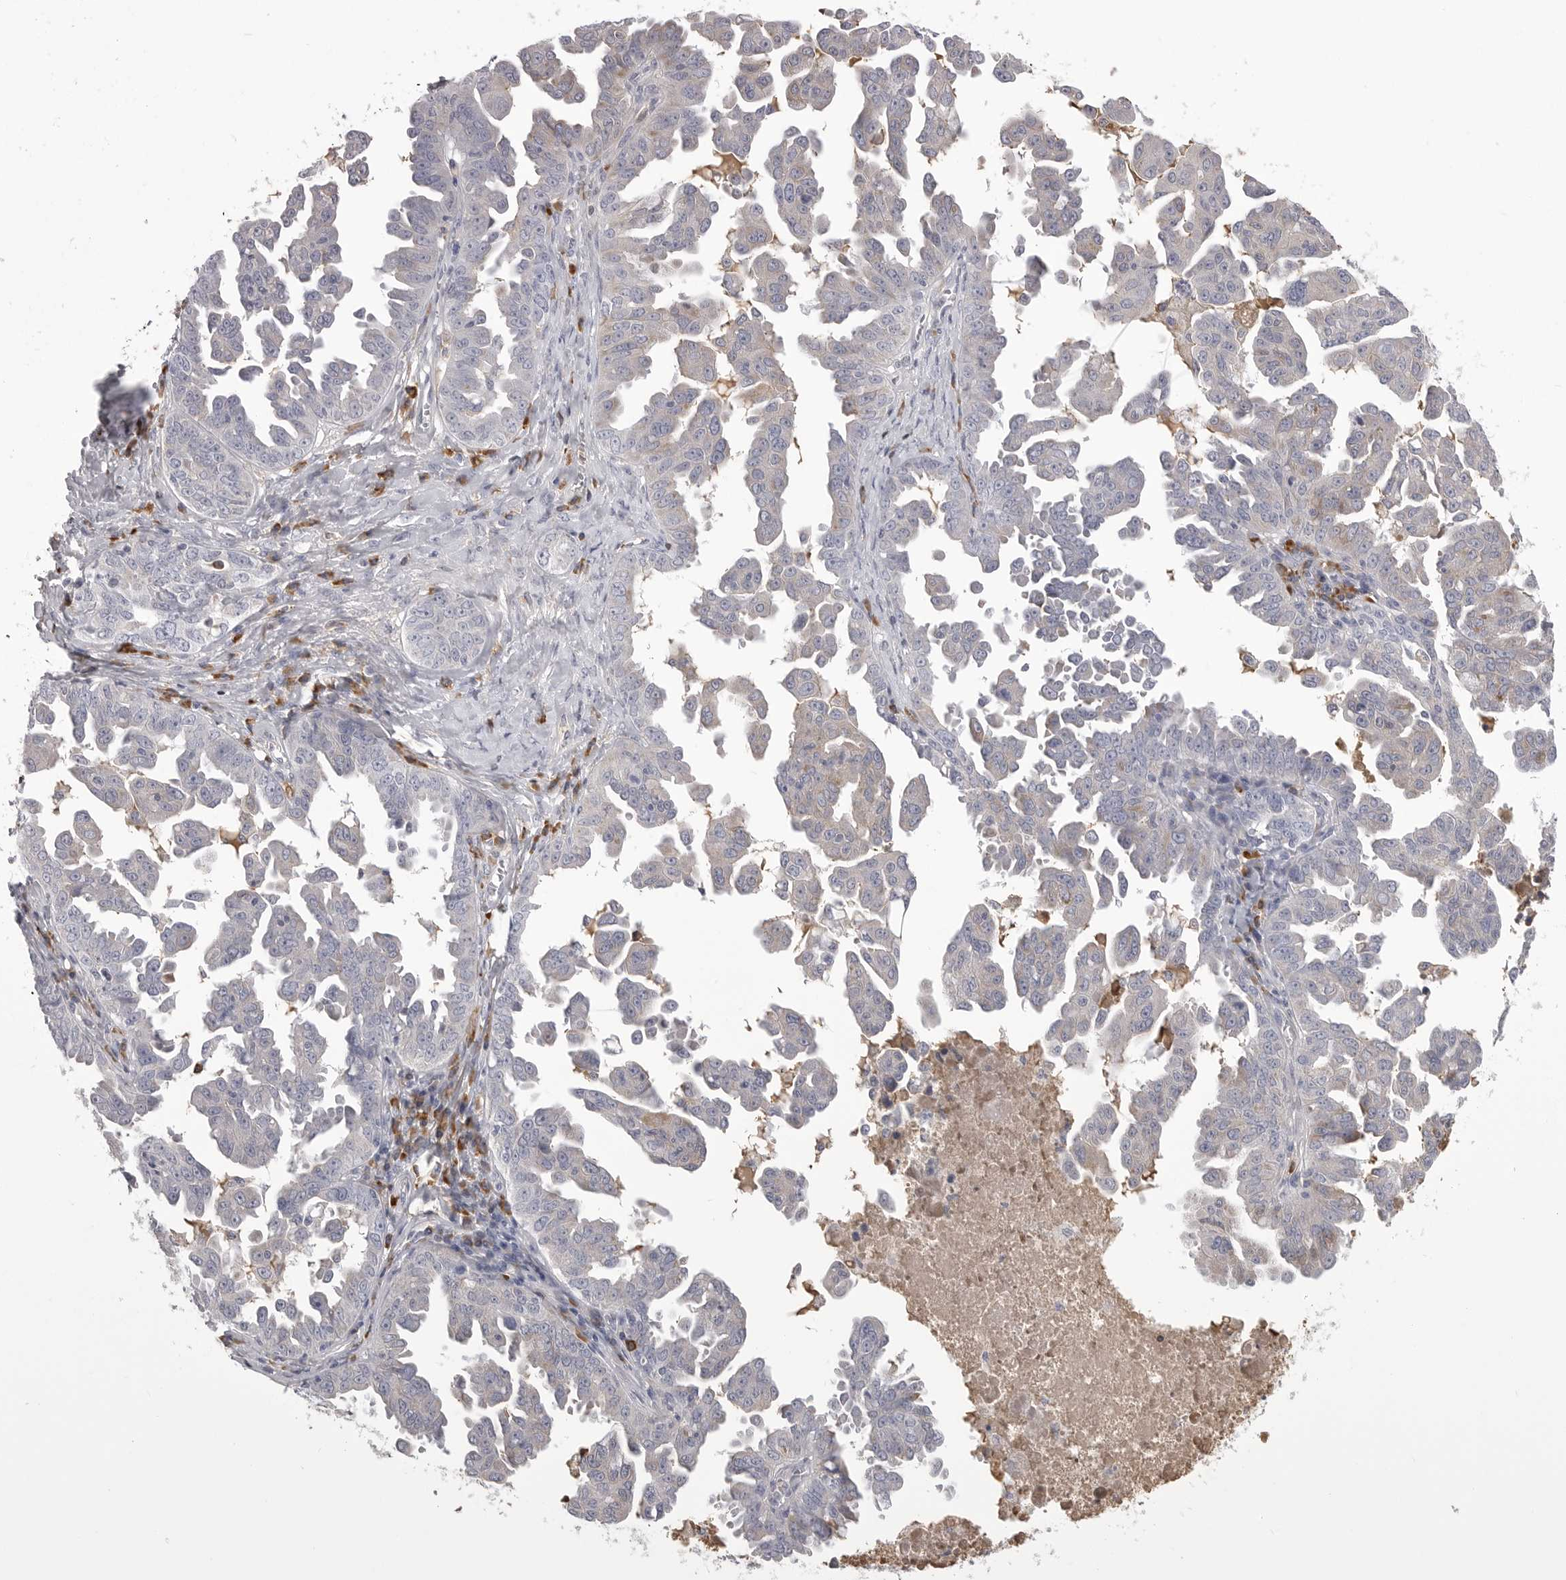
{"staining": {"intensity": "negative", "quantity": "none", "location": "none"}, "tissue": "ovarian cancer", "cell_type": "Tumor cells", "image_type": "cancer", "snomed": [{"axis": "morphology", "description": "Carcinoma, endometroid"}, {"axis": "topography", "description": "Ovary"}], "caption": "IHC photomicrograph of ovarian cancer (endometroid carcinoma) stained for a protein (brown), which demonstrates no expression in tumor cells.", "gene": "FKBP2", "patient": {"sex": "female", "age": 62}}